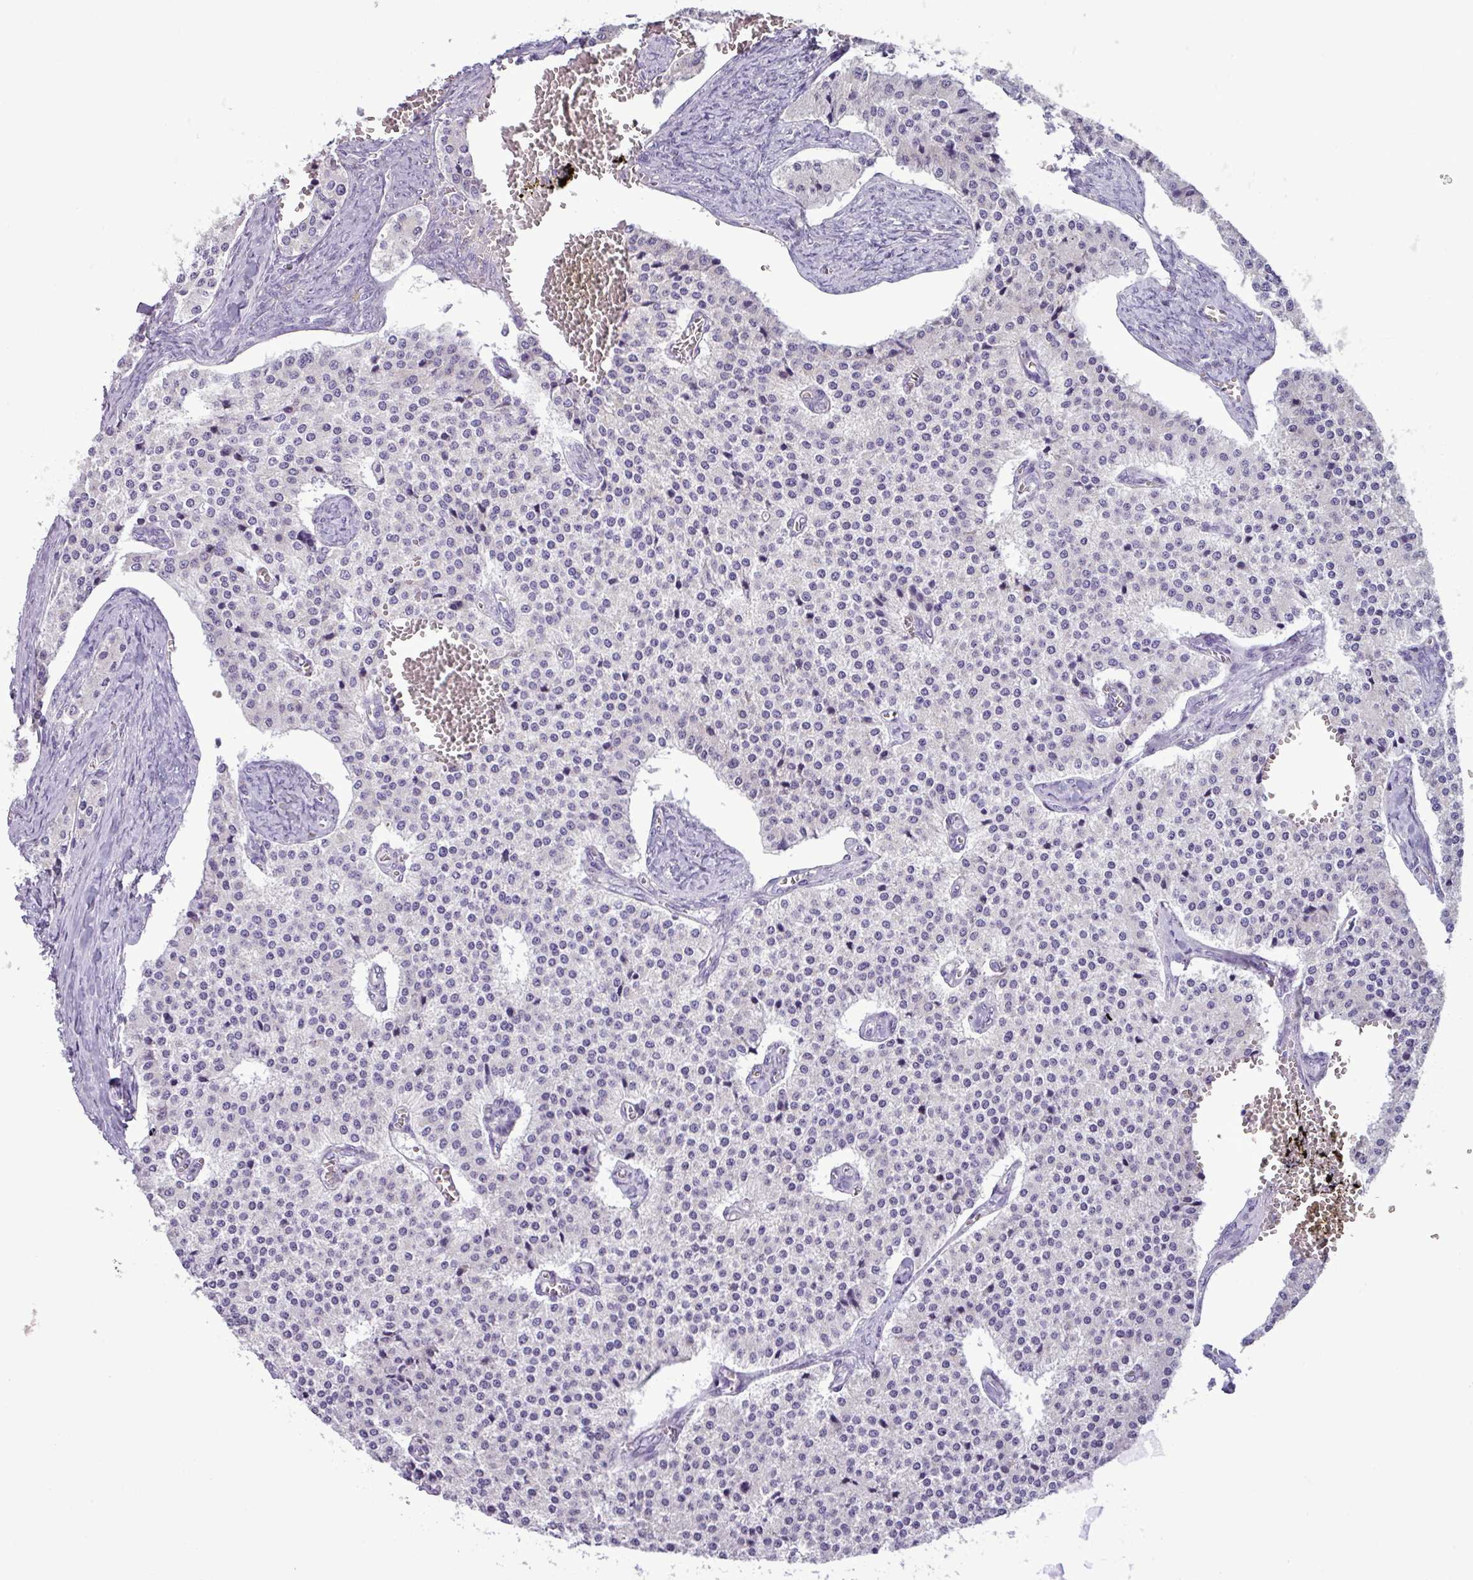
{"staining": {"intensity": "negative", "quantity": "none", "location": "none"}, "tissue": "carcinoid", "cell_type": "Tumor cells", "image_type": "cancer", "snomed": [{"axis": "morphology", "description": "Carcinoid, malignant, NOS"}, {"axis": "topography", "description": "Colon"}], "caption": "This is an immunohistochemistry (IHC) photomicrograph of human malignant carcinoid. There is no expression in tumor cells.", "gene": "ZNF667", "patient": {"sex": "female", "age": 52}}